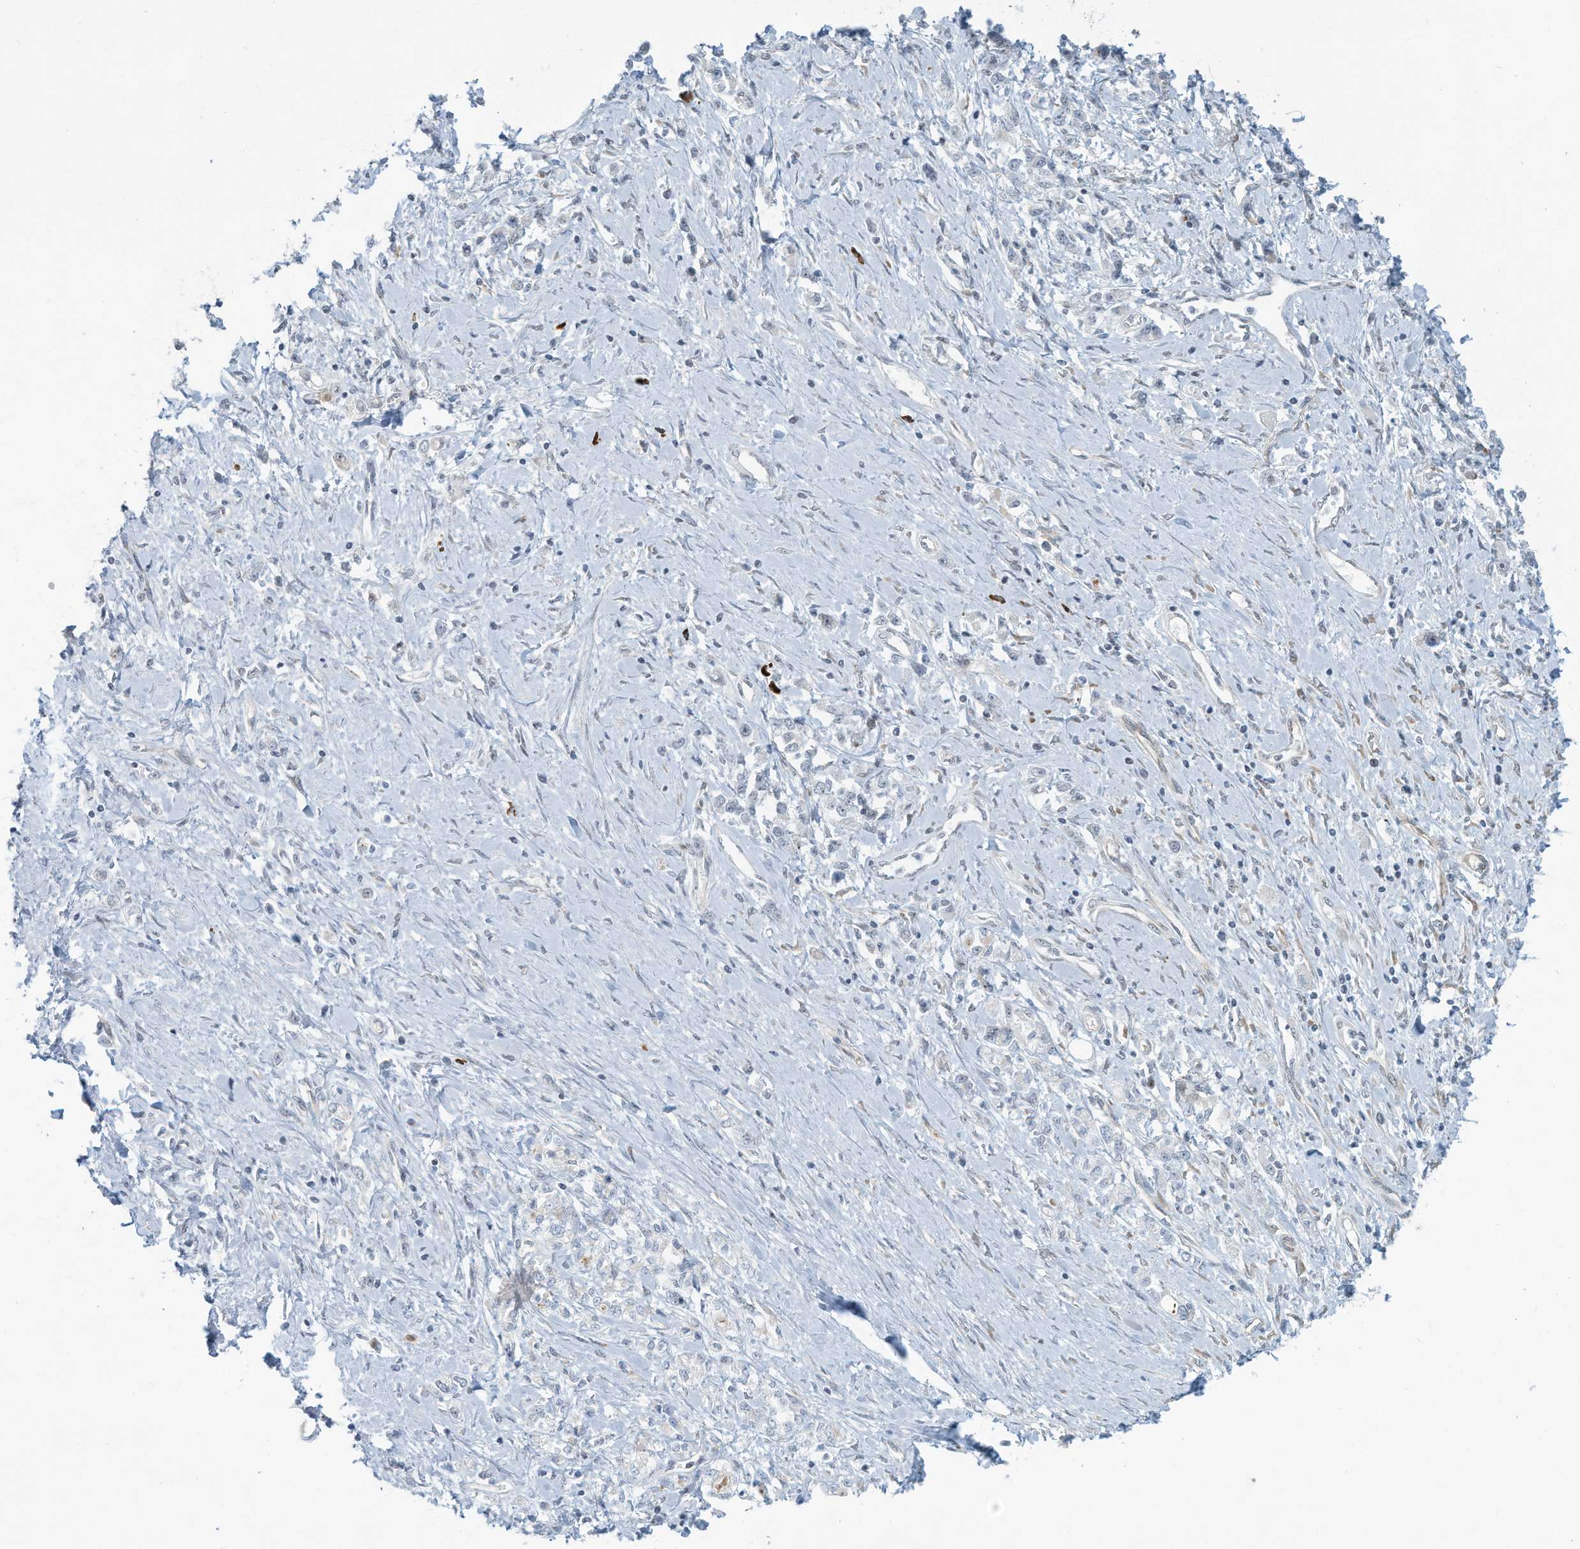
{"staining": {"intensity": "negative", "quantity": "none", "location": "none"}, "tissue": "stomach cancer", "cell_type": "Tumor cells", "image_type": "cancer", "snomed": [{"axis": "morphology", "description": "Adenocarcinoma, NOS"}, {"axis": "topography", "description": "Stomach"}], "caption": "The IHC photomicrograph has no significant positivity in tumor cells of stomach cancer (adenocarcinoma) tissue.", "gene": "SARNP", "patient": {"sex": "female", "age": 76}}